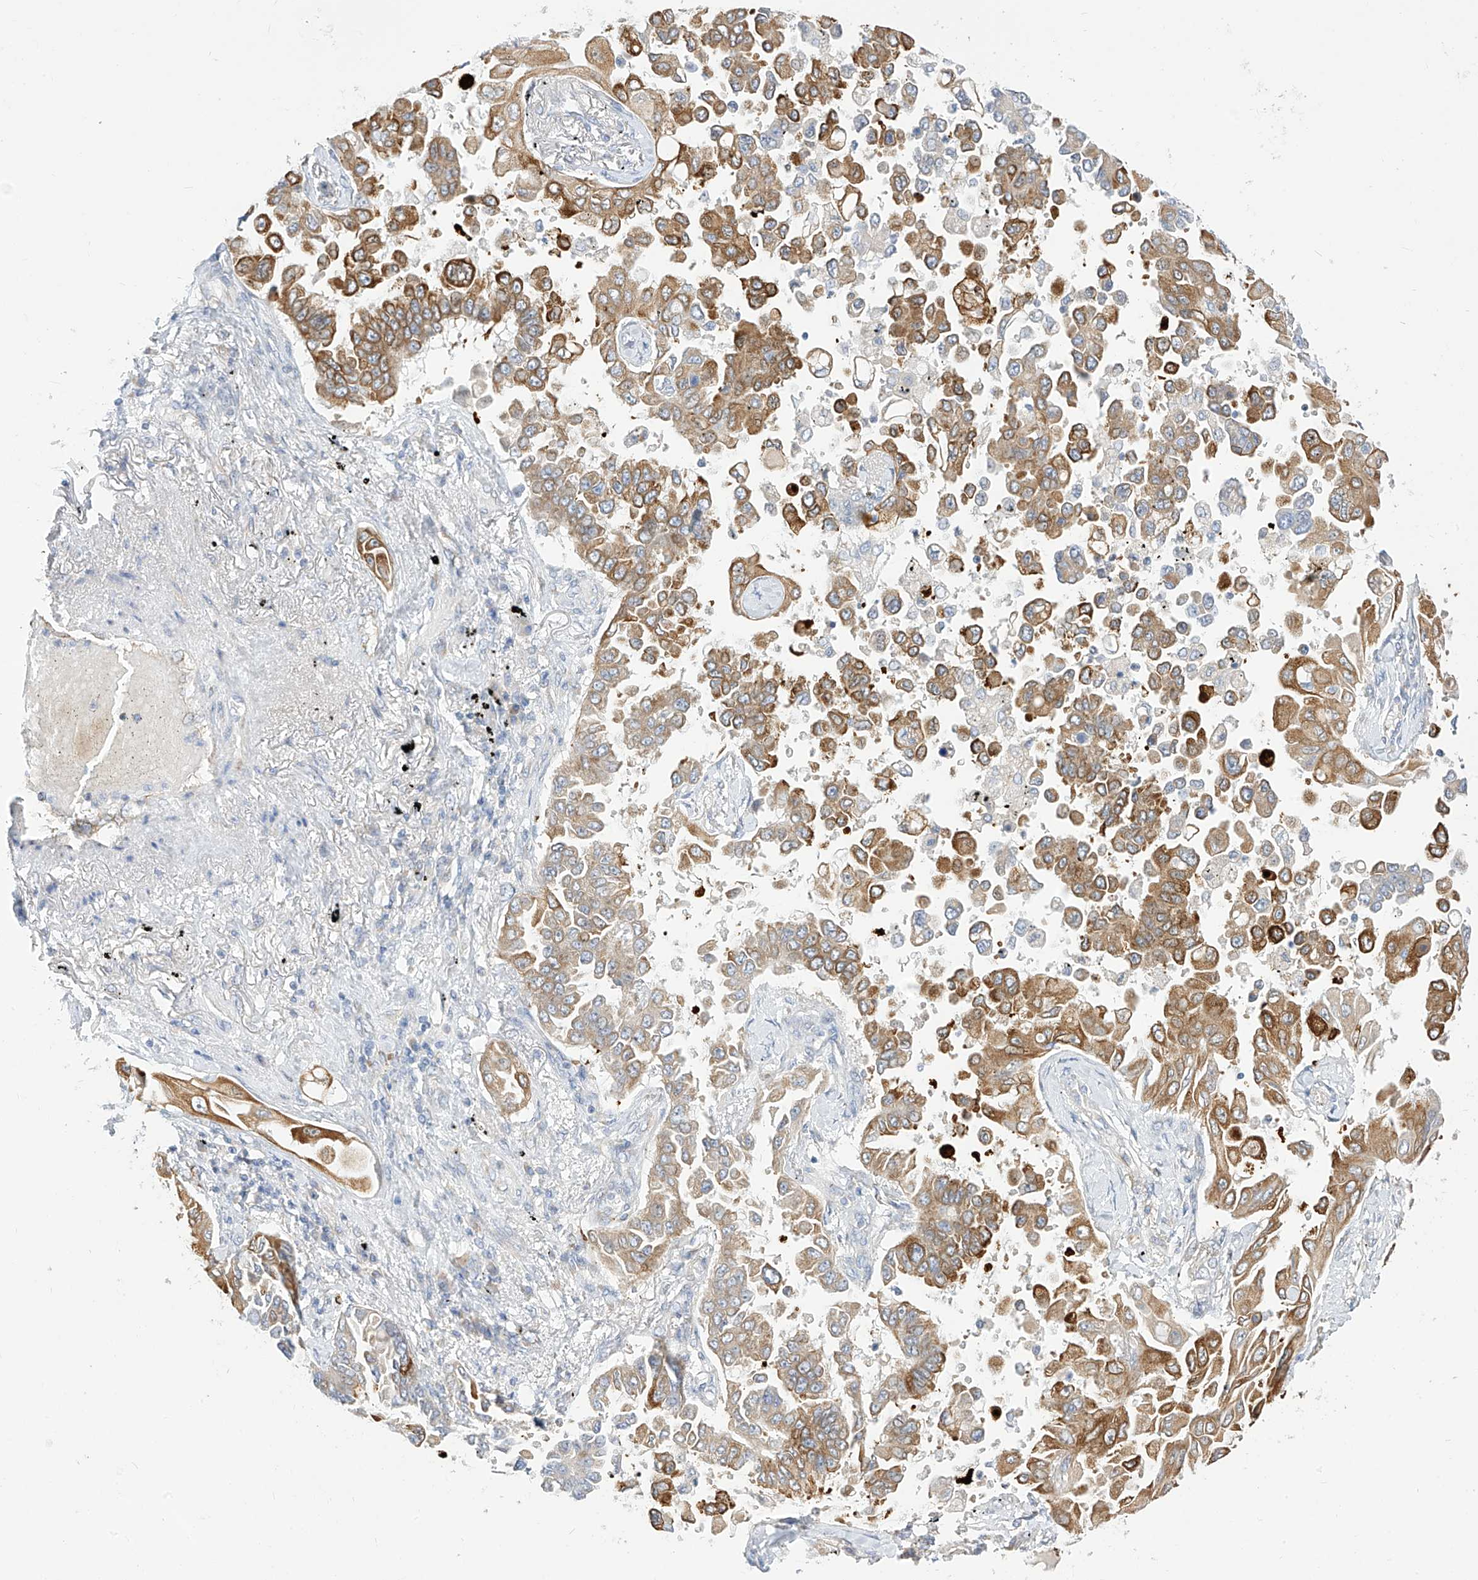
{"staining": {"intensity": "strong", "quantity": ">75%", "location": "cytoplasmic/membranous"}, "tissue": "lung cancer", "cell_type": "Tumor cells", "image_type": "cancer", "snomed": [{"axis": "morphology", "description": "Adenocarcinoma, NOS"}, {"axis": "topography", "description": "Lung"}], "caption": "IHC of human adenocarcinoma (lung) demonstrates high levels of strong cytoplasmic/membranous positivity in about >75% of tumor cells. (DAB IHC, brown staining for protein, blue staining for nuclei).", "gene": "RASA2", "patient": {"sex": "female", "age": 67}}